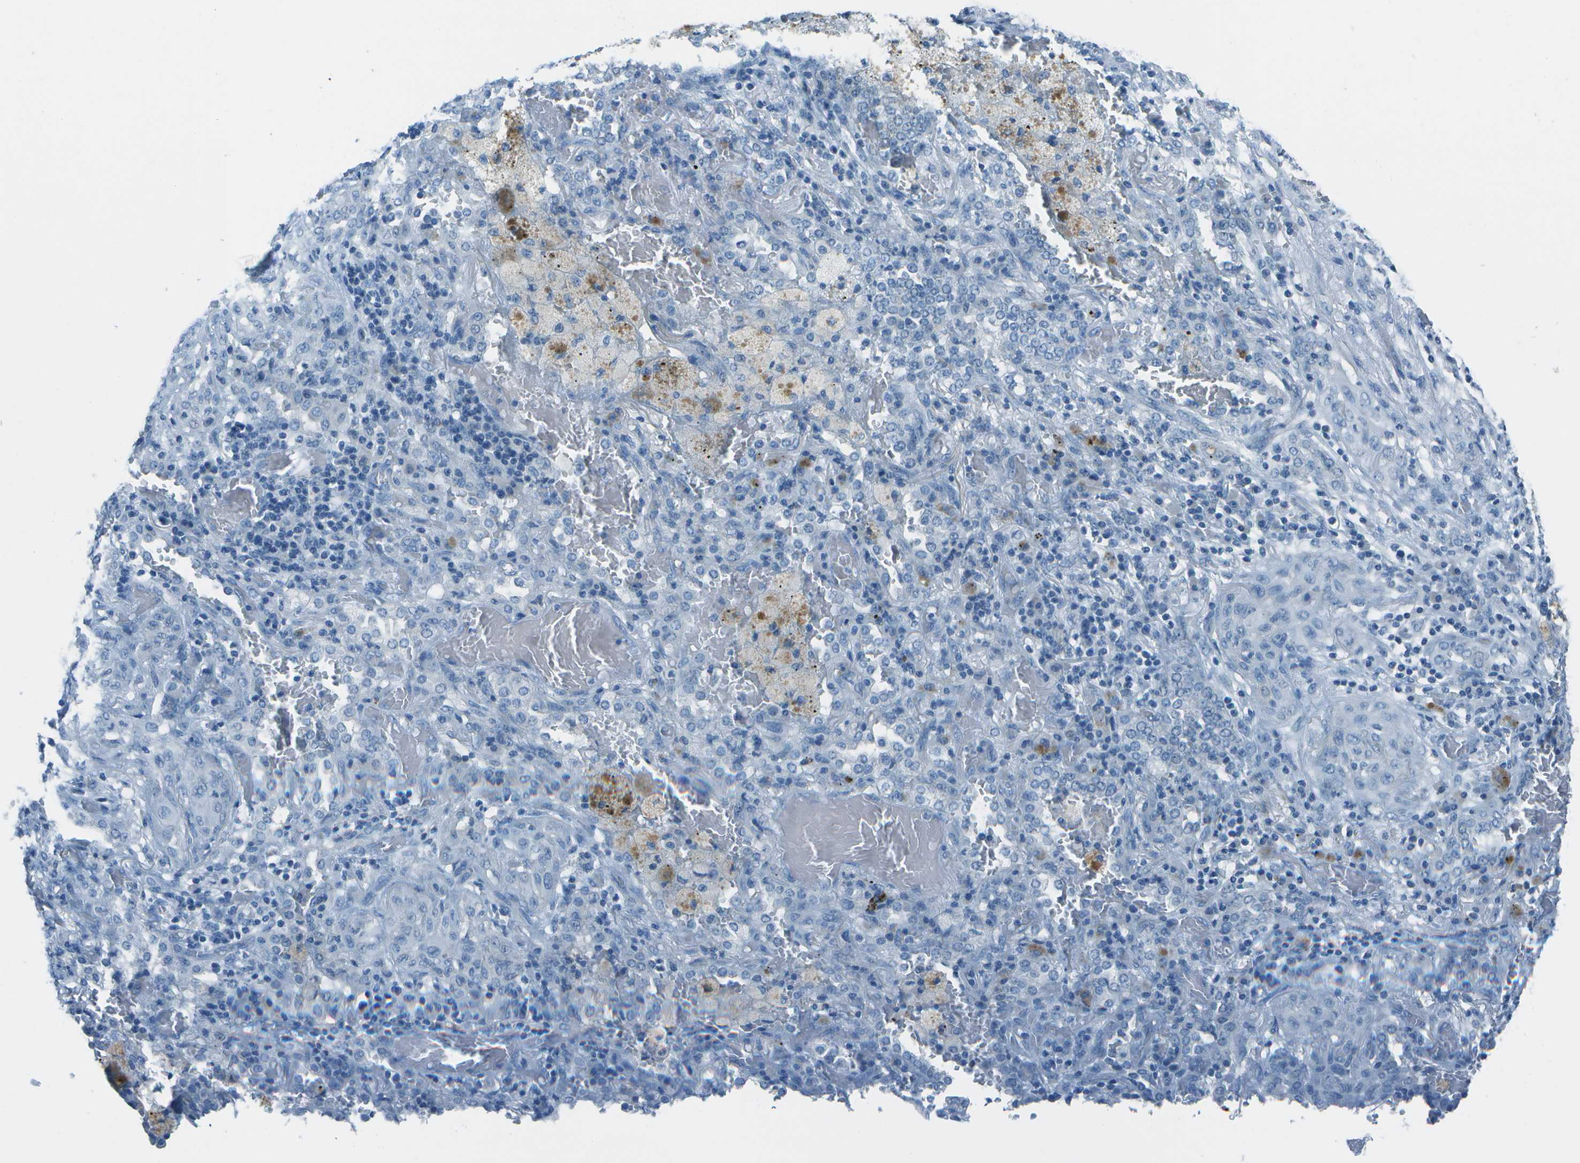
{"staining": {"intensity": "negative", "quantity": "none", "location": "none"}, "tissue": "lung cancer", "cell_type": "Tumor cells", "image_type": "cancer", "snomed": [{"axis": "morphology", "description": "Squamous cell carcinoma, NOS"}, {"axis": "topography", "description": "Lung"}], "caption": "Immunohistochemistry (IHC) photomicrograph of lung squamous cell carcinoma stained for a protein (brown), which reveals no positivity in tumor cells. (Stains: DAB (3,3'-diaminobenzidine) immunohistochemistry (IHC) with hematoxylin counter stain, Microscopy: brightfield microscopy at high magnification).", "gene": "FGF1", "patient": {"sex": "female", "age": 47}}